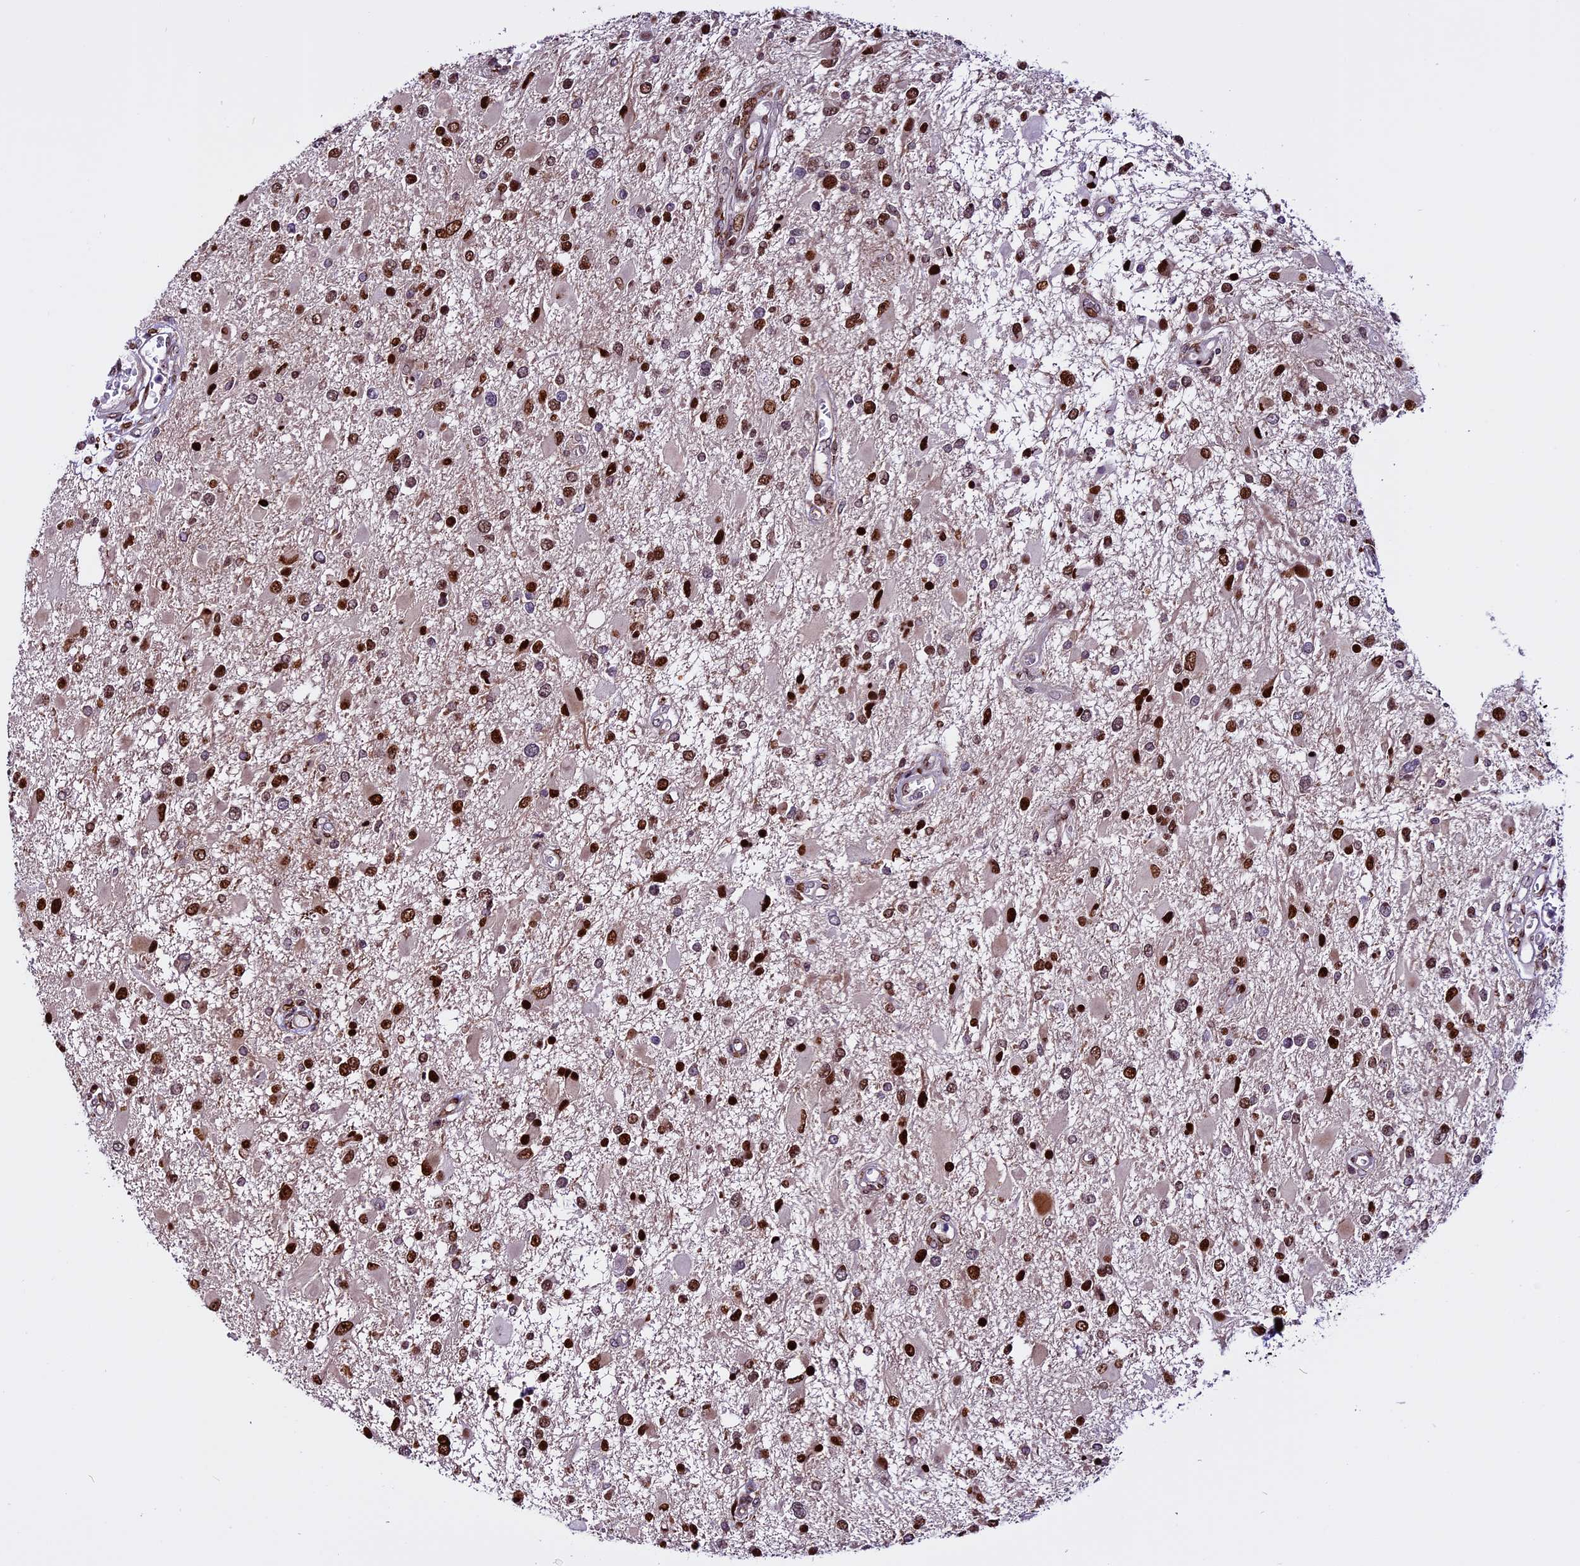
{"staining": {"intensity": "moderate", "quantity": ">75%", "location": "nuclear"}, "tissue": "glioma", "cell_type": "Tumor cells", "image_type": "cancer", "snomed": [{"axis": "morphology", "description": "Glioma, malignant, High grade"}, {"axis": "topography", "description": "Brain"}], "caption": "Moderate nuclear staining is appreciated in about >75% of tumor cells in glioma.", "gene": "RINL", "patient": {"sex": "male", "age": 53}}